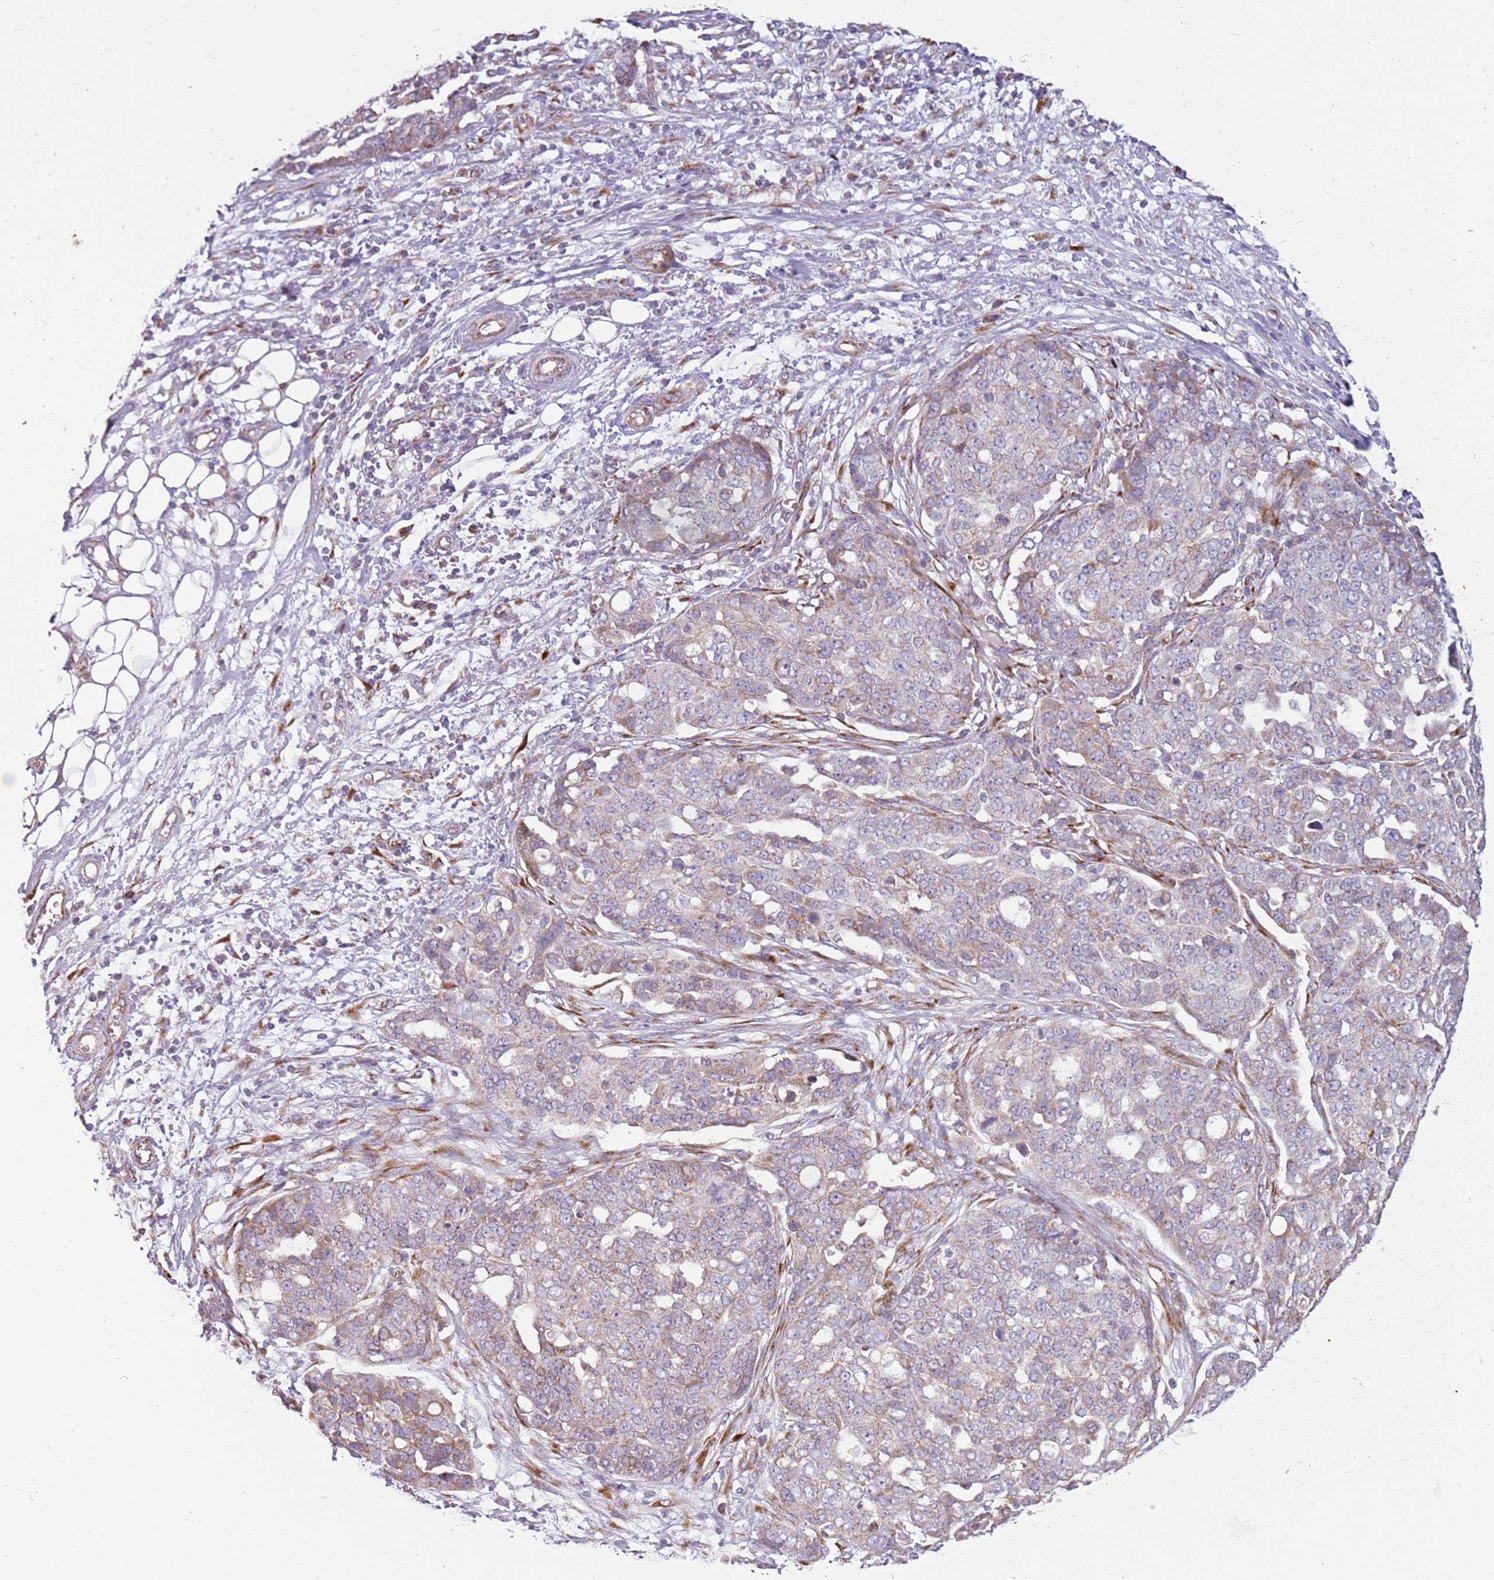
{"staining": {"intensity": "moderate", "quantity": "<25%", "location": "cytoplasmic/membranous"}, "tissue": "ovarian cancer", "cell_type": "Tumor cells", "image_type": "cancer", "snomed": [{"axis": "morphology", "description": "Cystadenocarcinoma, serous, NOS"}, {"axis": "topography", "description": "Soft tissue"}, {"axis": "topography", "description": "Ovary"}], "caption": "Immunohistochemical staining of serous cystadenocarcinoma (ovarian) exhibits low levels of moderate cytoplasmic/membranous staining in about <25% of tumor cells. (IHC, brightfield microscopy, high magnification).", "gene": "TMEM200C", "patient": {"sex": "female", "age": 57}}